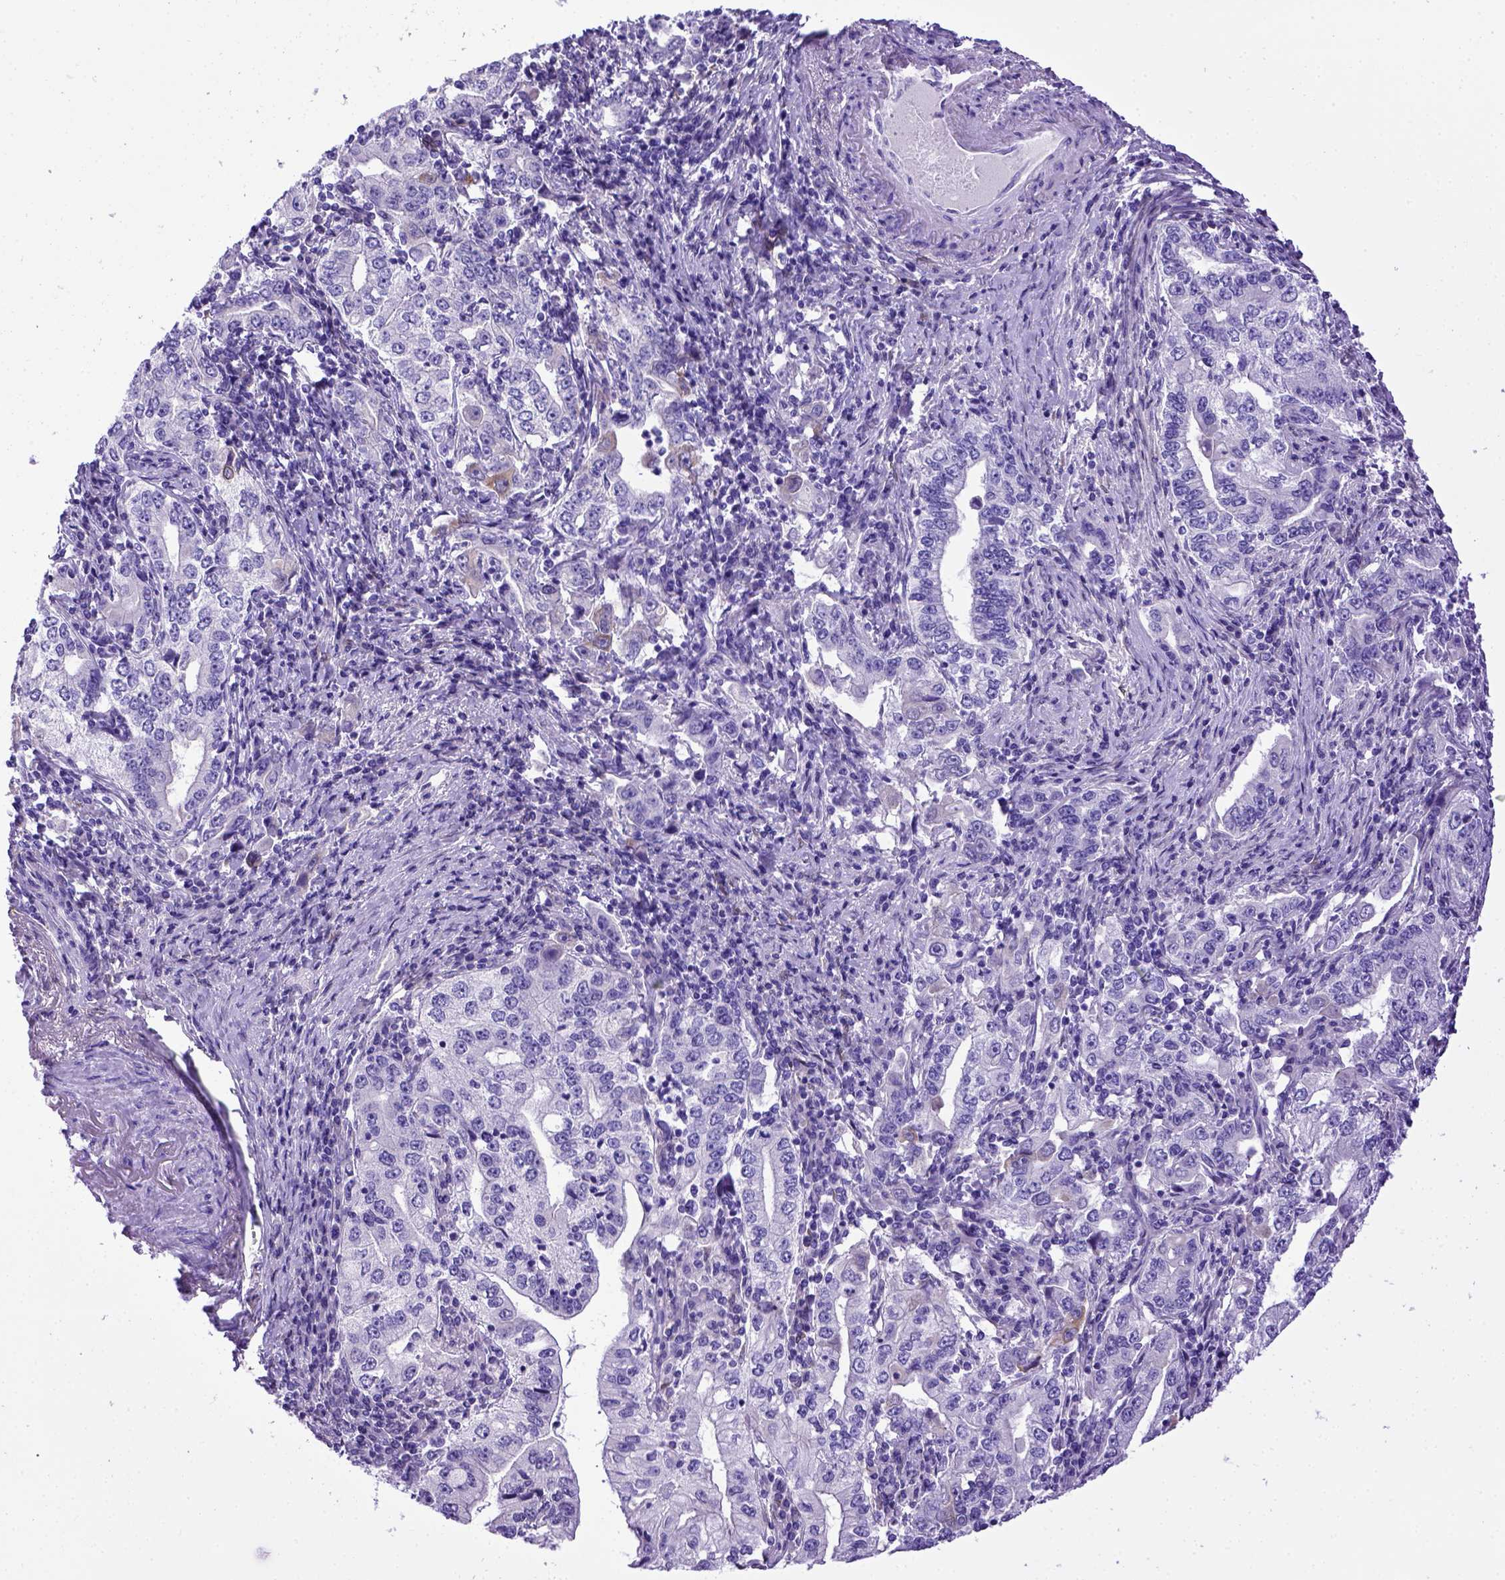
{"staining": {"intensity": "negative", "quantity": "none", "location": "none"}, "tissue": "stomach cancer", "cell_type": "Tumor cells", "image_type": "cancer", "snomed": [{"axis": "morphology", "description": "Adenocarcinoma, NOS"}, {"axis": "topography", "description": "Stomach, lower"}], "caption": "An immunohistochemistry histopathology image of stomach cancer is shown. There is no staining in tumor cells of stomach cancer.", "gene": "PTGES", "patient": {"sex": "female", "age": 72}}